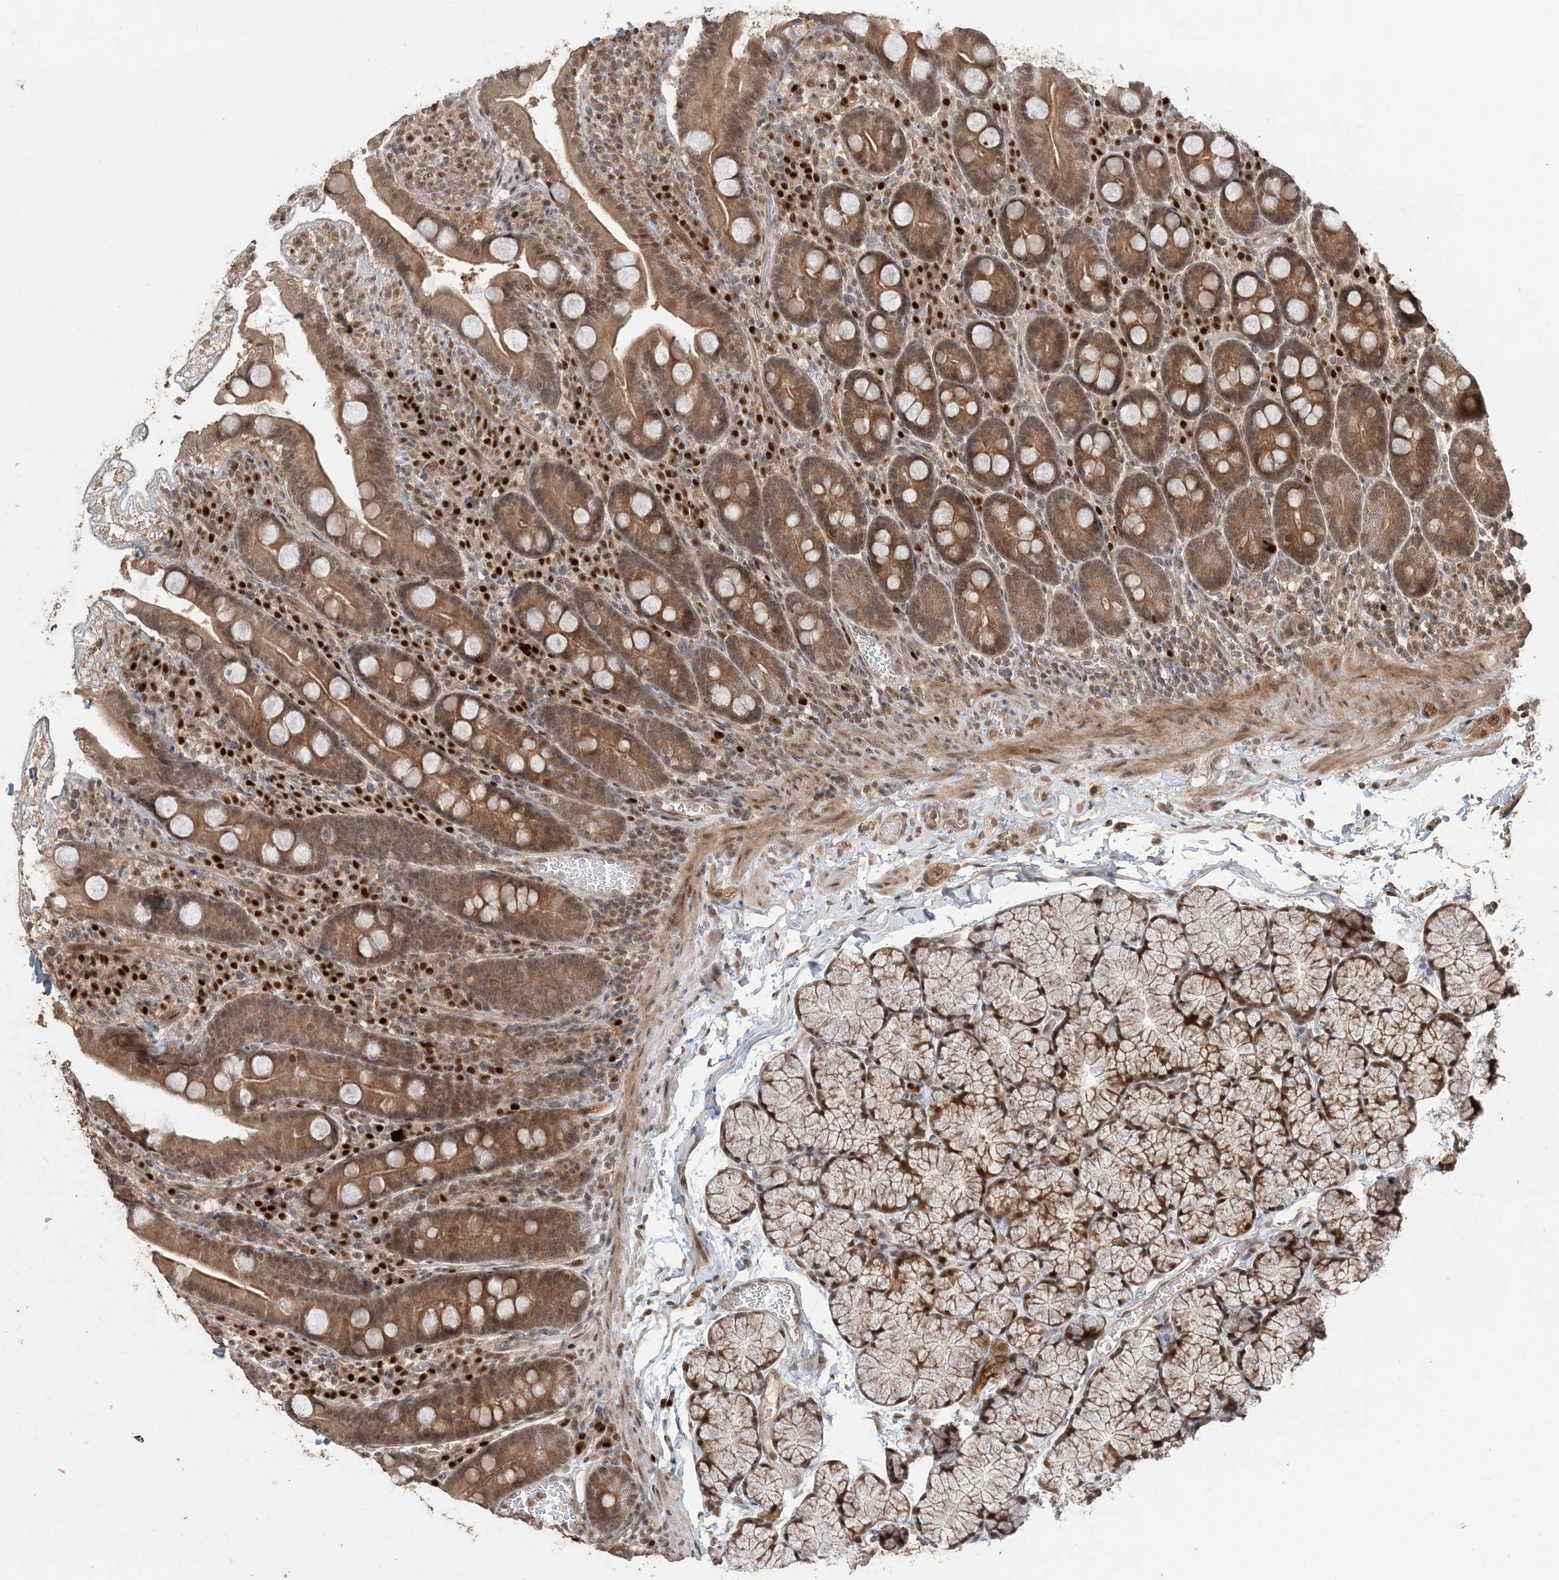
{"staining": {"intensity": "moderate", "quantity": ">75%", "location": "cytoplasmic/membranous,nuclear"}, "tissue": "duodenum", "cell_type": "Glandular cells", "image_type": "normal", "snomed": [{"axis": "morphology", "description": "Normal tissue, NOS"}, {"axis": "topography", "description": "Duodenum"}], "caption": "The micrograph exhibits a brown stain indicating the presence of a protein in the cytoplasmic/membranous,nuclear of glandular cells in duodenum. (Stains: DAB (3,3'-diaminobenzidine) in brown, nuclei in blue, Microscopy: brightfield microscopy at high magnification).", "gene": "ATP13A2", "patient": {"sex": "male", "age": 35}}